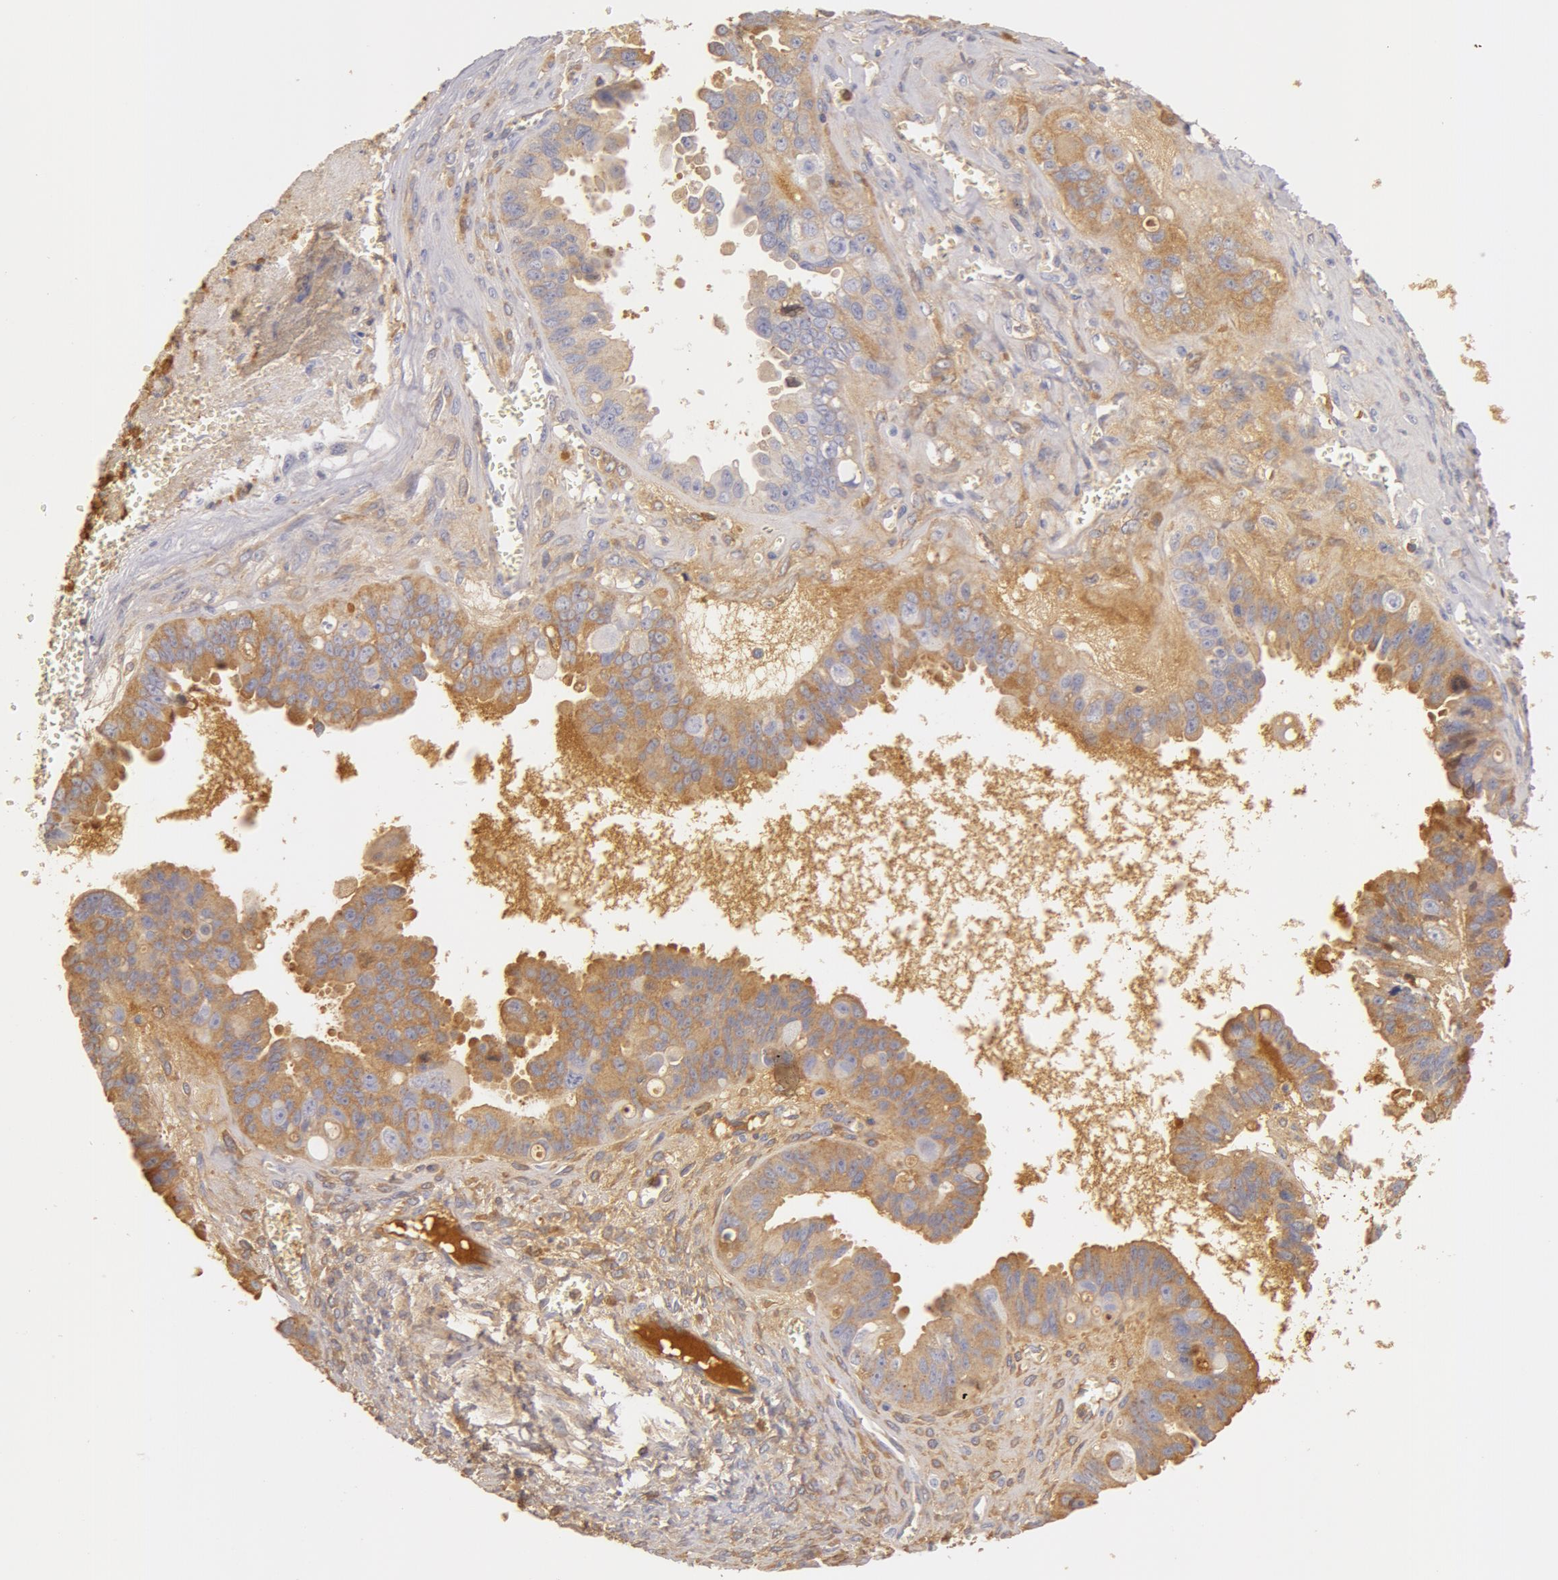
{"staining": {"intensity": "moderate", "quantity": ">75%", "location": "cytoplasmic/membranous"}, "tissue": "ovarian cancer", "cell_type": "Tumor cells", "image_type": "cancer", "snomed": [{"axis": "morphology", "description": "Carcinoma, endometroid"}, {"axis": "topography", "description": "Ovary"}], "caption": "DAB (3,3'-diaminobenzidine) immunohistochemical staining of human ovarian cancer demonstrates moderate cytoplasmic/membranous protein staining in approximately >75% of tumor cells.", "gene": "GC", "patient": {"sex": "female", "age": 85}}